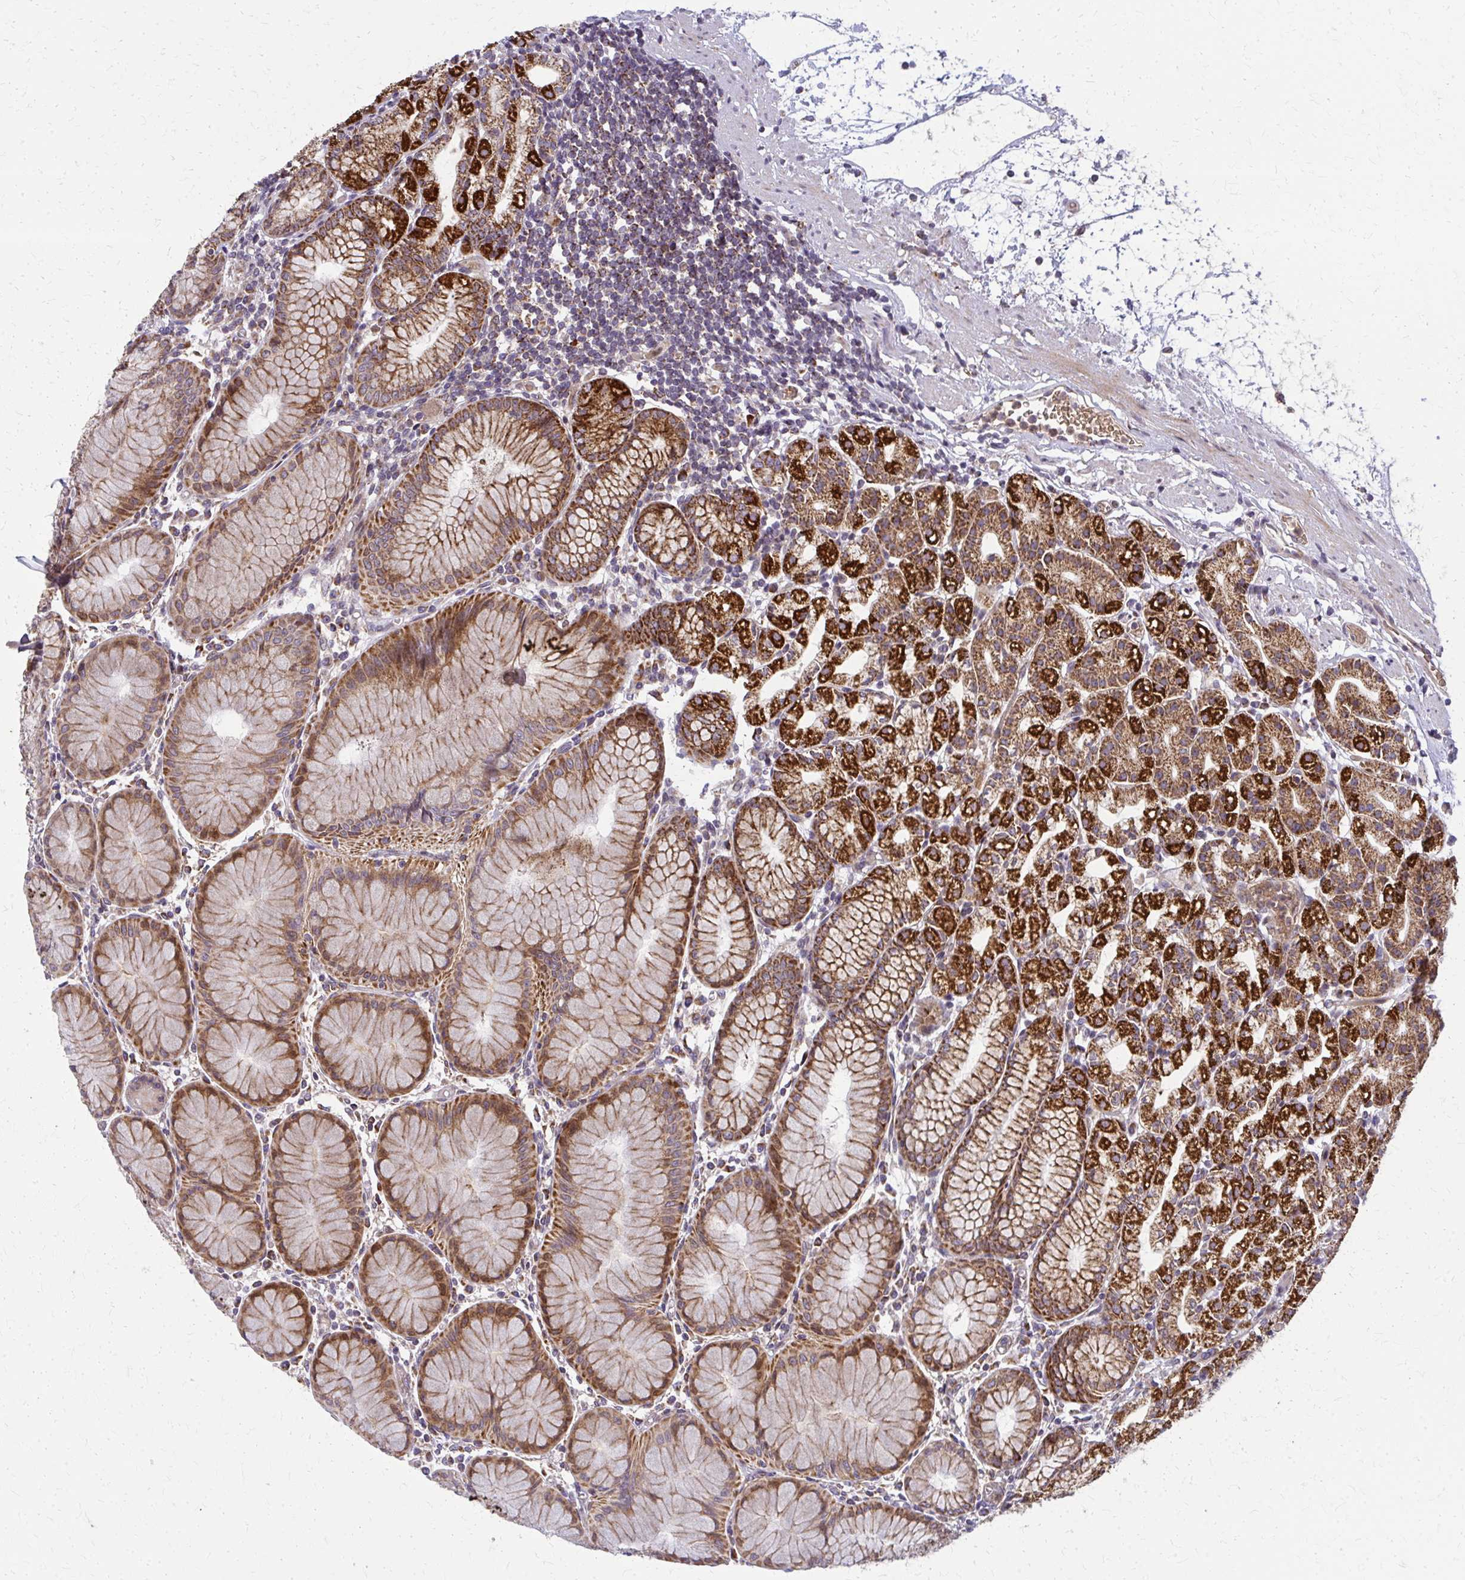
{"staining": {"intensity": "strong", "quantity": "25%-75%", "location": "cytoplasmic/membranous"}, "tissue": "stomach", "cell_type": "Glandular cells", "image_type": "normal", "snomed": [{"axis": "morphology", "description": "Normal tissue, NOS"}, {"axis": "topography", "description": "Stomach"}], "caption": "An immunohistochemistry image of benign tissue is shown. Protein staining in brown labels strong cytoplasmic/membranous positivity in stomach within glandular cells.", "gene": "MCCC1", "patient": {"sex": "female", "age": 57}}